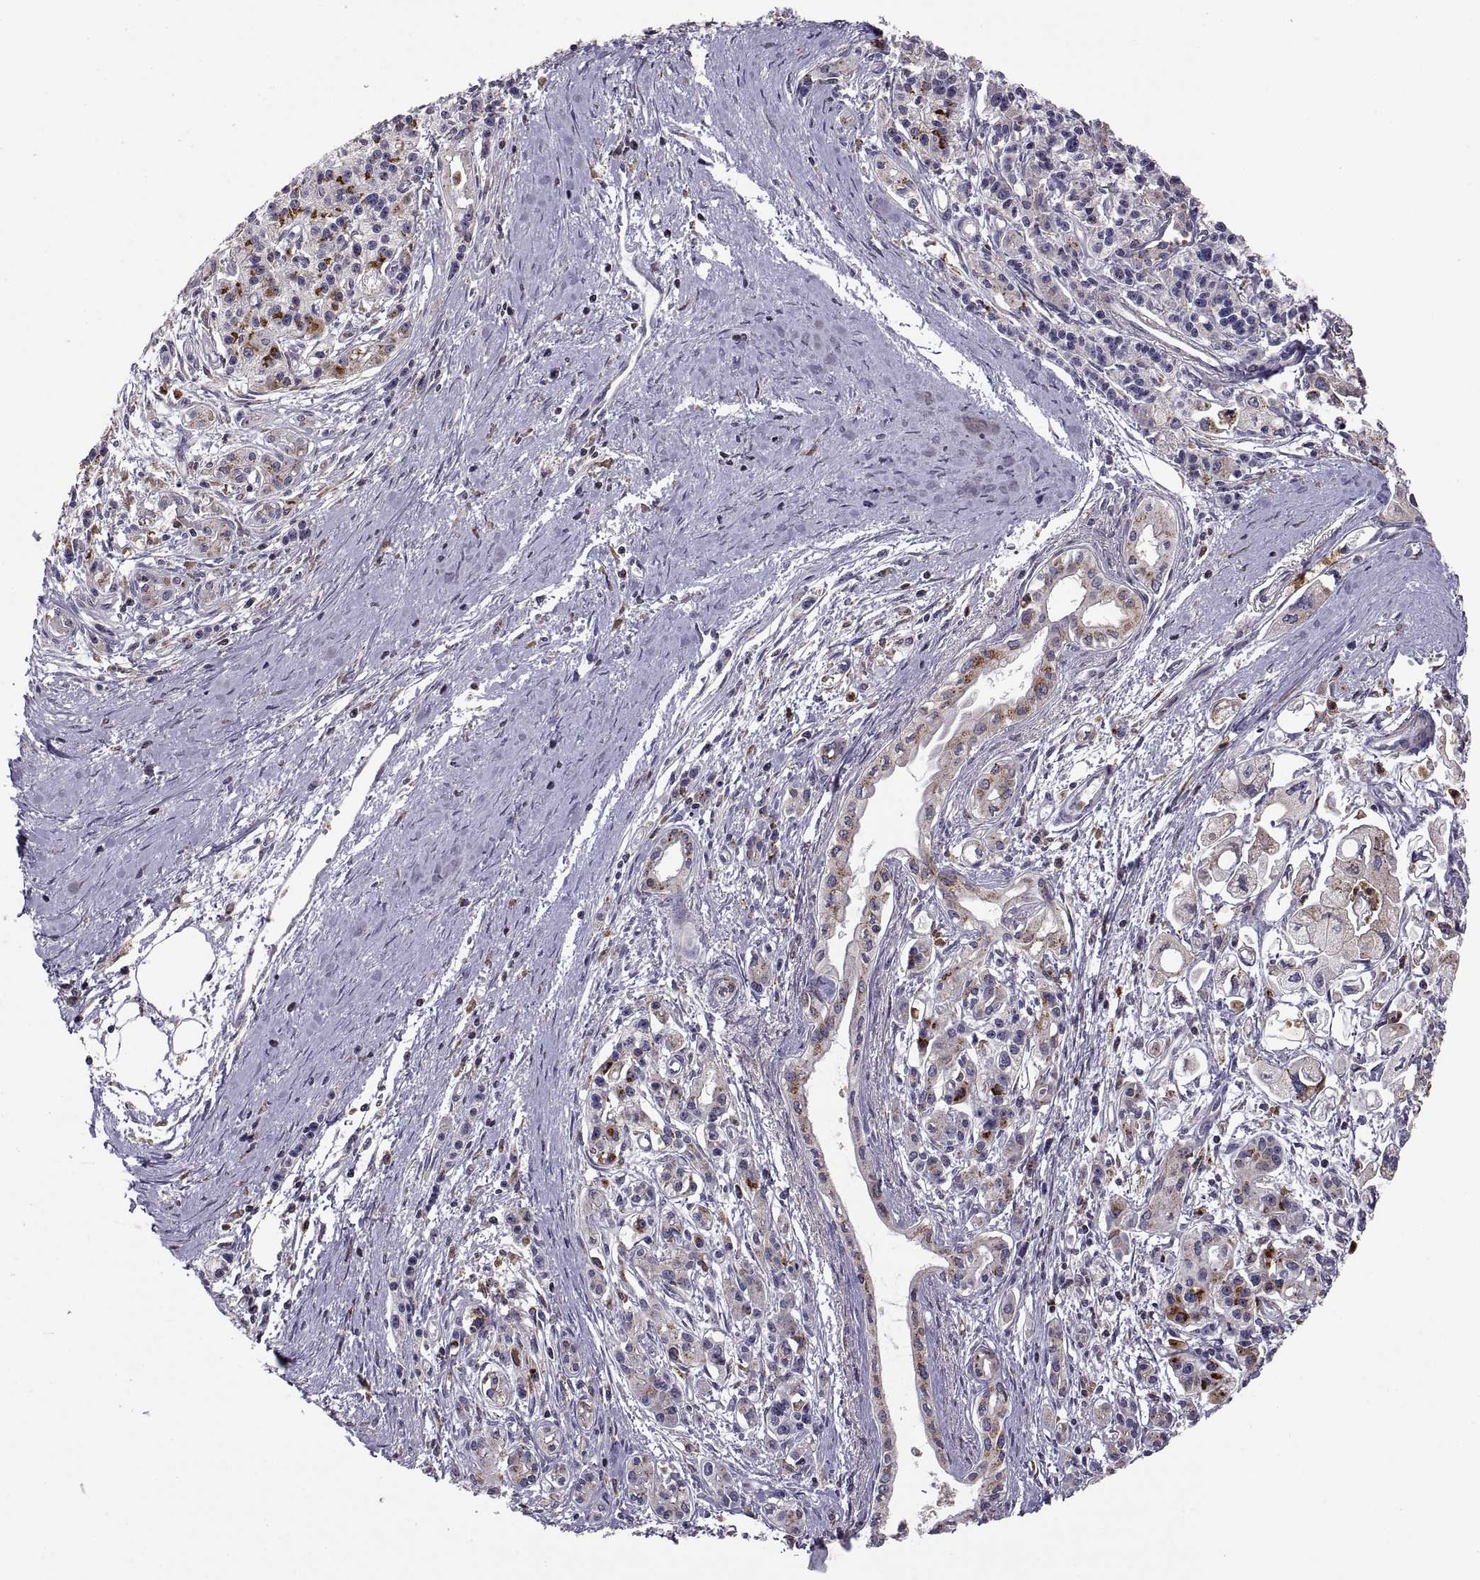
{"staining": {"intensity": "moderate", "quantity": "25%-75%", "location": "cytoplasmic/membranous"}, "tissue": "pancreatic cancer", "cell_type": "Tumor cells", "image_type": "cancer", "snomed": [{"axis": "morphology", "description": "Adenocarcinoma, NOS"}, {"axis": "topography", "description": "Pancreas"}], "caption": "IHC photomicrograph of neoplastic tissue: pancreatic adenocarcinoma stained using immunohistochemistry reveals medium levels of moderate protein expression localized specifically in the cytoplasmic/membranous of tumor cells, appearing as a cytoplasmic/membranous brown color.", "gene": "ACAP1", "patient": {"sex": "male", "age": 70}}